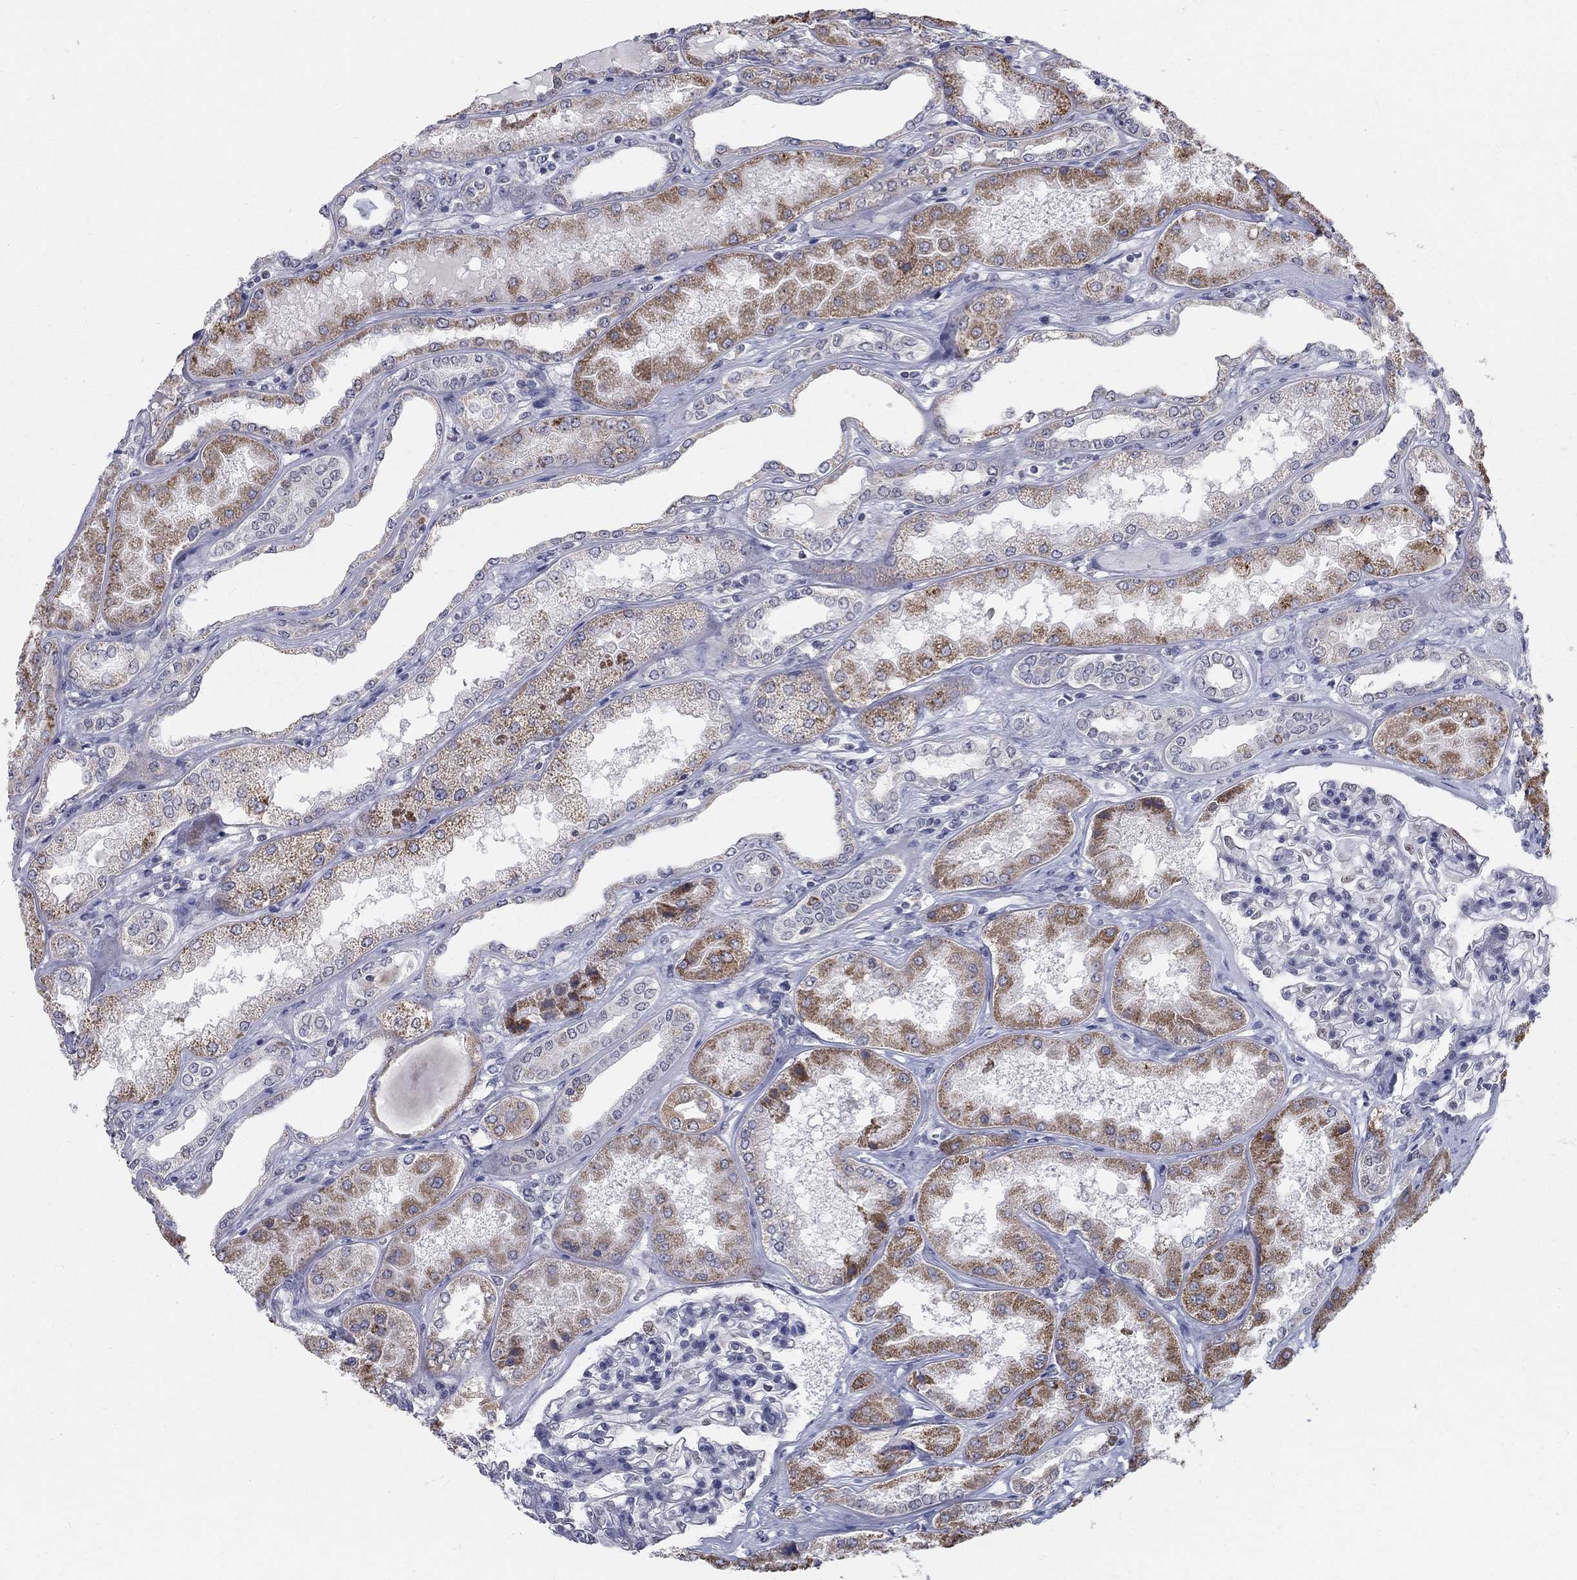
{"staining": {"intensity": "strong", "quantity": "<25%", "location": "nuclear"}, "tissue": "kidney", "cell_type": "Cells in glomeruli", "image_type": "normal", "snomed": [{"axis": "morphology", "description": "Normal tissue, NOS"}, {"axis": "topography", "description": "Kidney"}], "caption": "Kidney stained for a protein (brown) displays strong nuclear positive expression in approximately <25% of cells in glomeruli.", "gene": "GCFC2", "patient": {"sex": "female", "age": 56}}